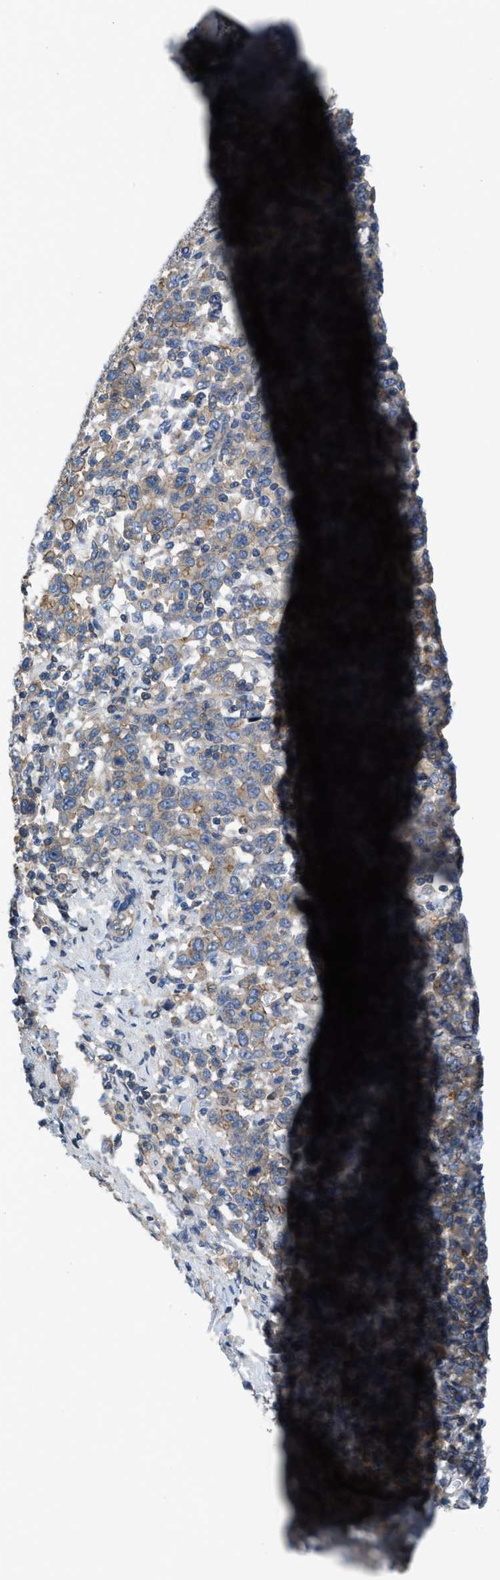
{"staining": {"intensity": "moderate", "quantity": ">75%", "location": "cytoplasmic/membranous"}, "tissue": "stomach cancer", "cell_type": "Tumor cells", "image_type": "cancer", "snomed": [{"axis": "morphology", "description": "Adenocarcinoma, NOS"}, {"axis": "topography", "description": "Stomach, upper"}], "caption": "High-power microscopy captured an IHC image of adenocarcinoma (stomach), revealing moderate cytoplasmic/membranous staining in approximately >75% of tumor cells.", "gene": "MYO18A", "patient": {"sex": "male", "age": 69}}